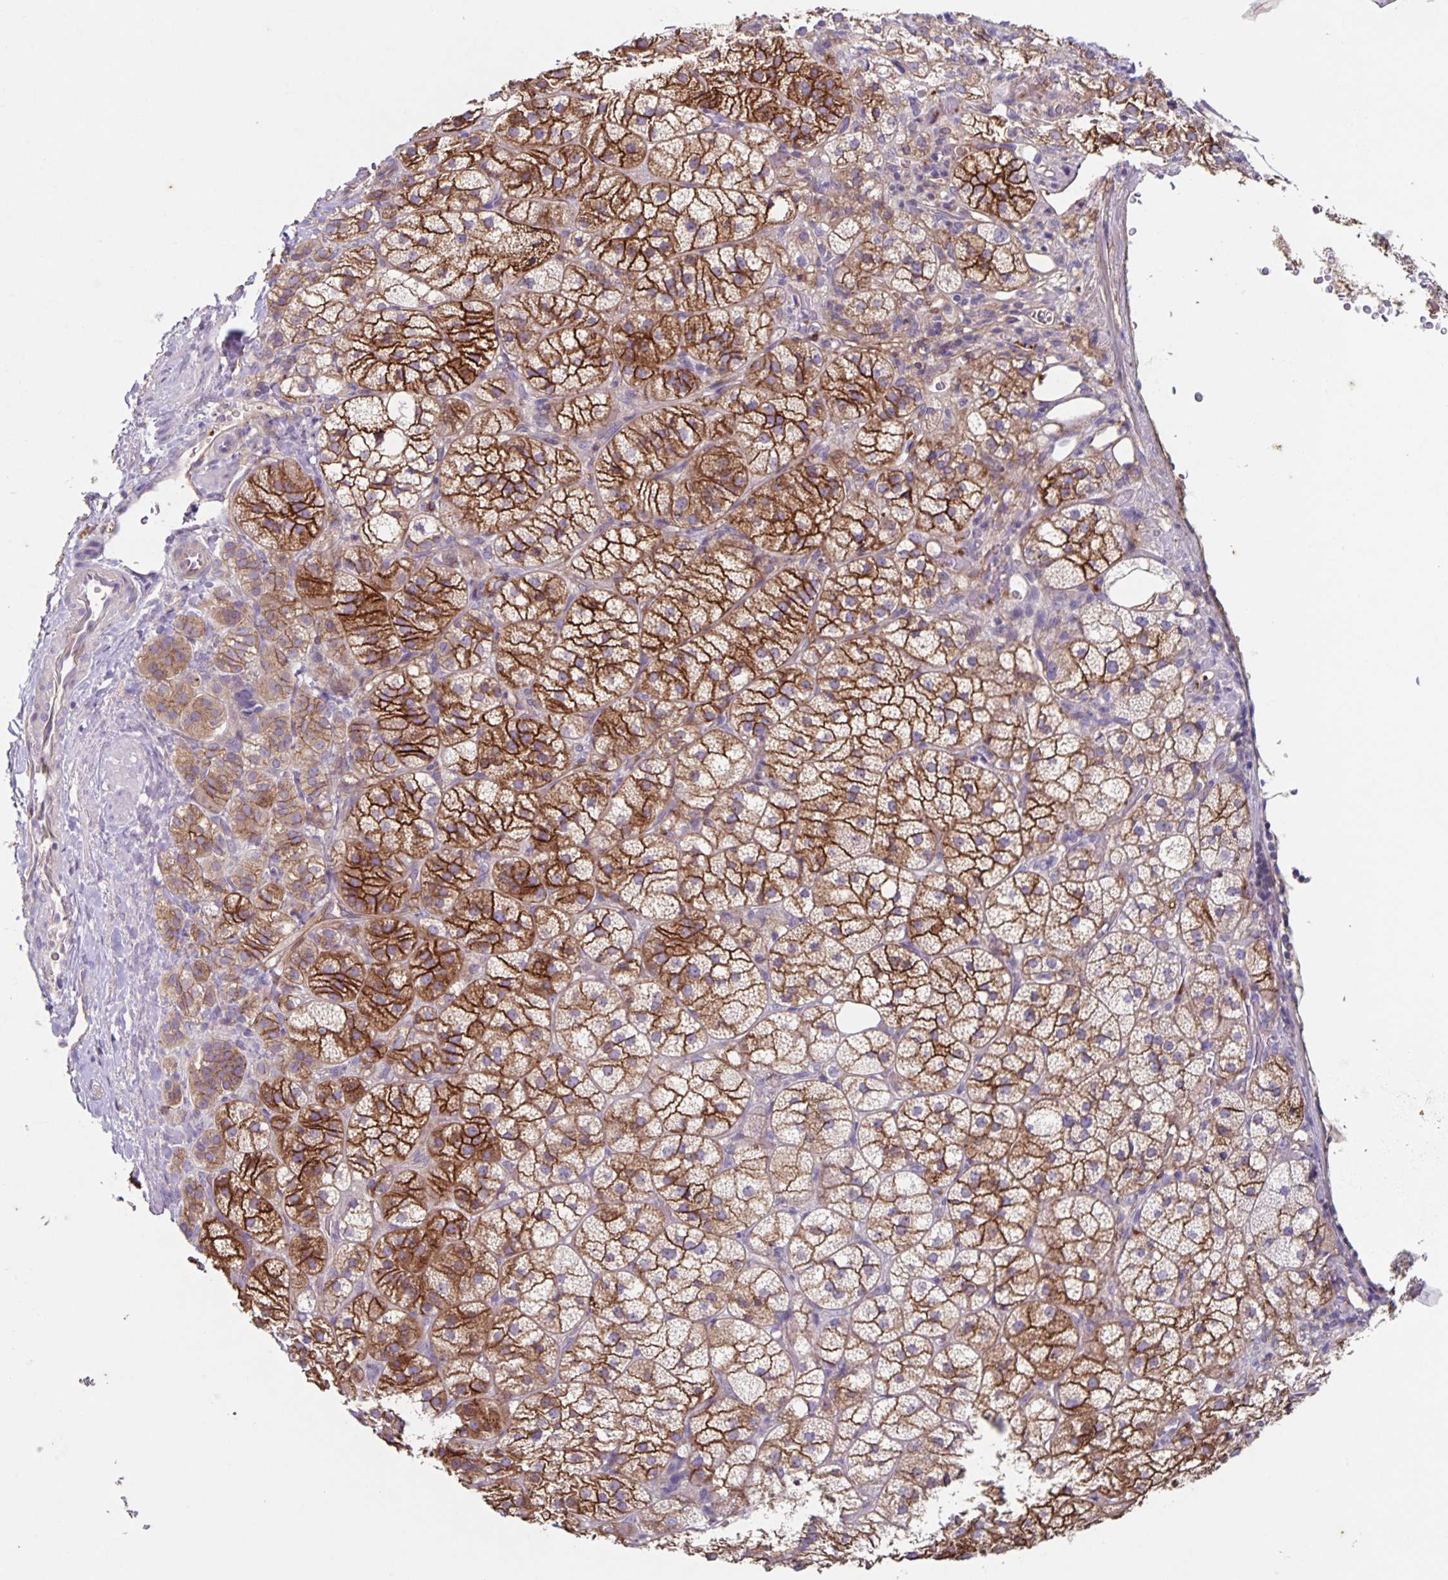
{"staining": {"intensity": "strong", "quantity": "25%-75%", "location": "cytoplasmic/membranous"}, "tissue": "adrenal gland", "cell_type": "Glandular cells", "image_type": "normal", "snomed": [{"axis": "morphology", "description": "Normal tissue, NOS"}, {"axis": "topography", "description": "Adrenal gland"}], "caption": "The photomicrograph reveals staining of unremarkable adrenal gland, revealing strong cytoplasmic/membranous protein staining (brown color) within glandular cells.", "gene": "ITGA2", "patient": {"sex": "female", "age": 60}}